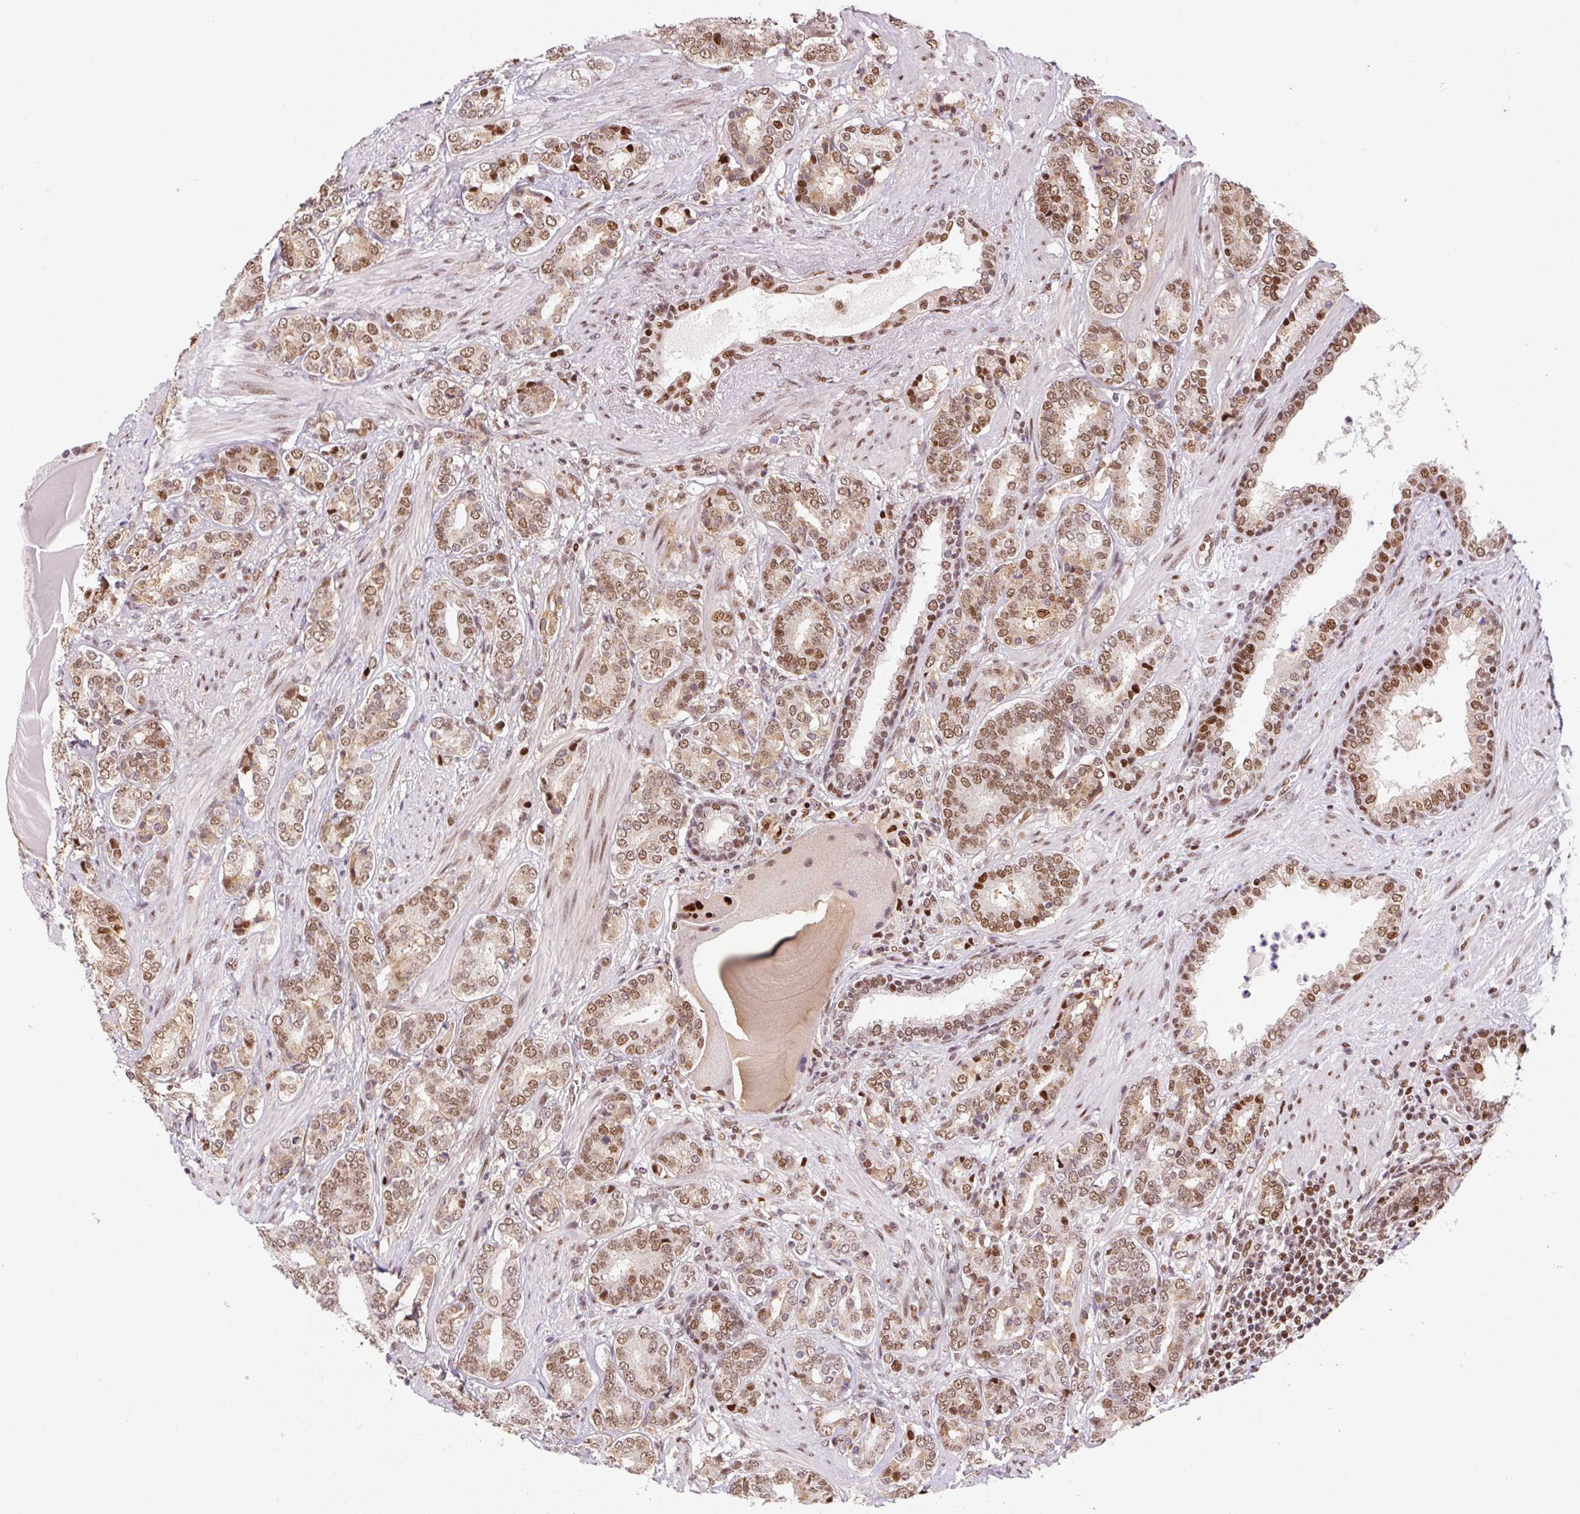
{"staining": {"intensity": "moderate", "quantity": ">75%", "location": "nuclear"}, "tissue": "prostate cancer", "cell_type": "Tumor cells", "image_type": "cancer", "snomed": [{"axis": "morphology", "description": "Adenocarcinoma, High grade"}, {"axis": "topography", "description": "Prostate"}], "caption": "Tumor cells display medium levels of moderate nuclear staining in about >75% of cells in prostate cancer (adenocarcinoma (high-grade)).", "gene": "GPR139", "patient": {"sex": "male", "age": 62}}